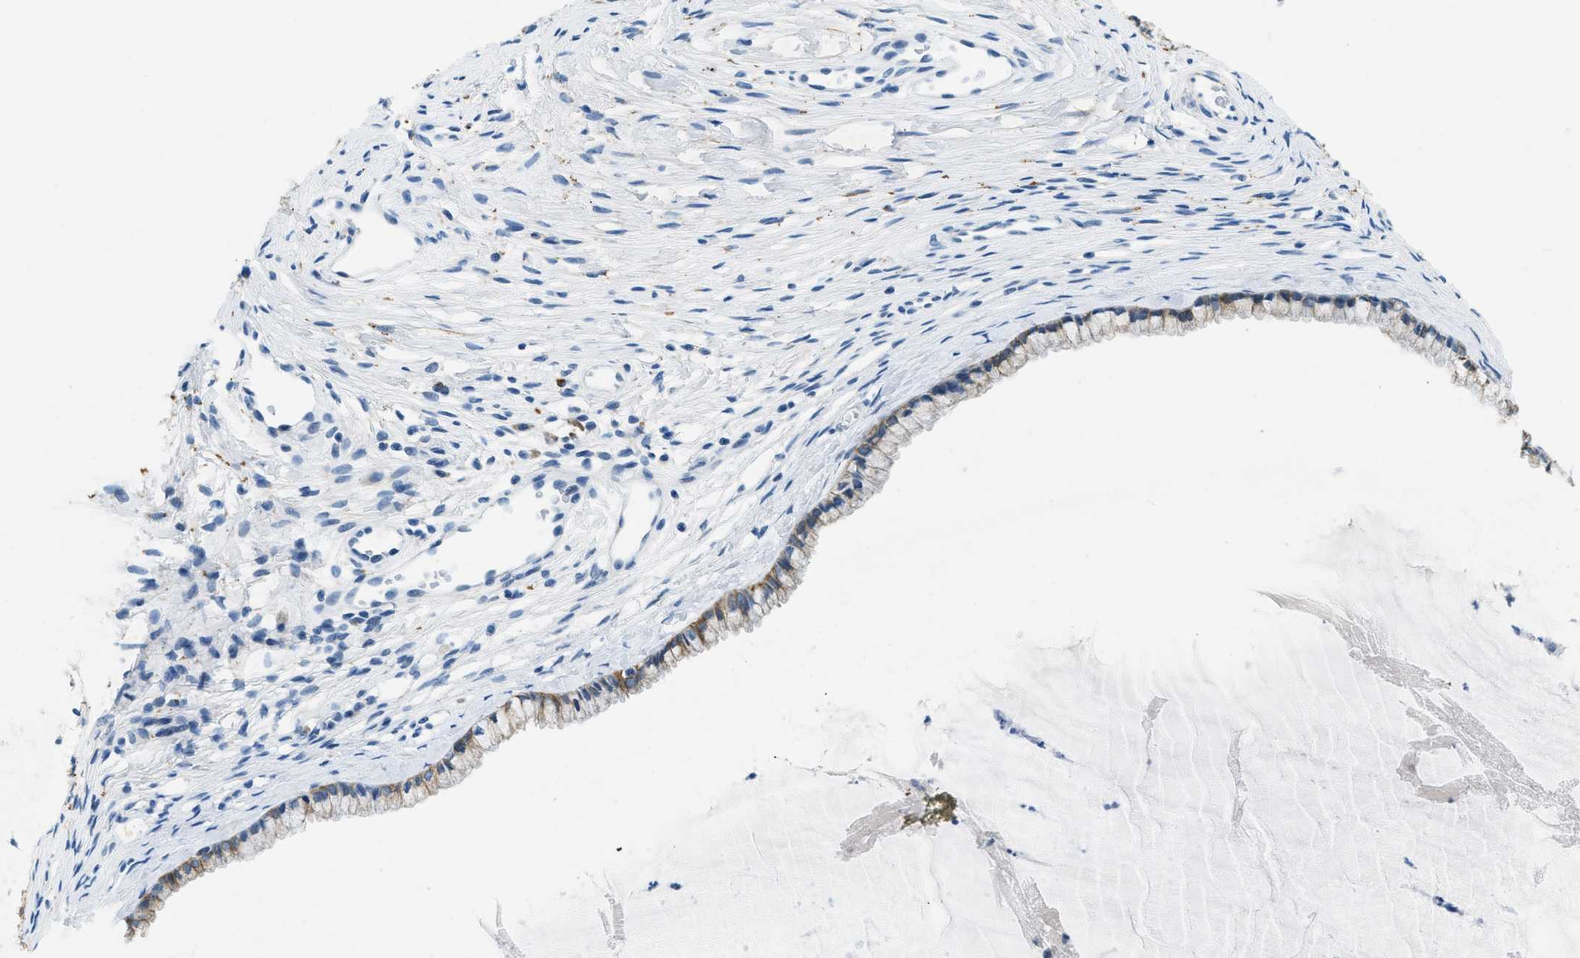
{"staining": {"intensity": "moderate", "quantity": "25%-75%", "location": "cytoplasmic/membranous"}, "tissue": "cervix", "cell_type": "Glandular cells", "image_type": "normal", "snomed": [{"axis": "morphology", "description": "Normal tissue, NOS"}, {"axis": "topography", "description": "Cervix"}], "caption": "Moderate cytoplasmic/membranous expression is seen in approximately 25%-75% of glandular cells in normal cervix. (DAB (3,3'-diaminobenzidine) IHC with brightfield microscopy, high magnification).", "gene": "CFAP20", "patient": {"sex": "female", "age": 77}}